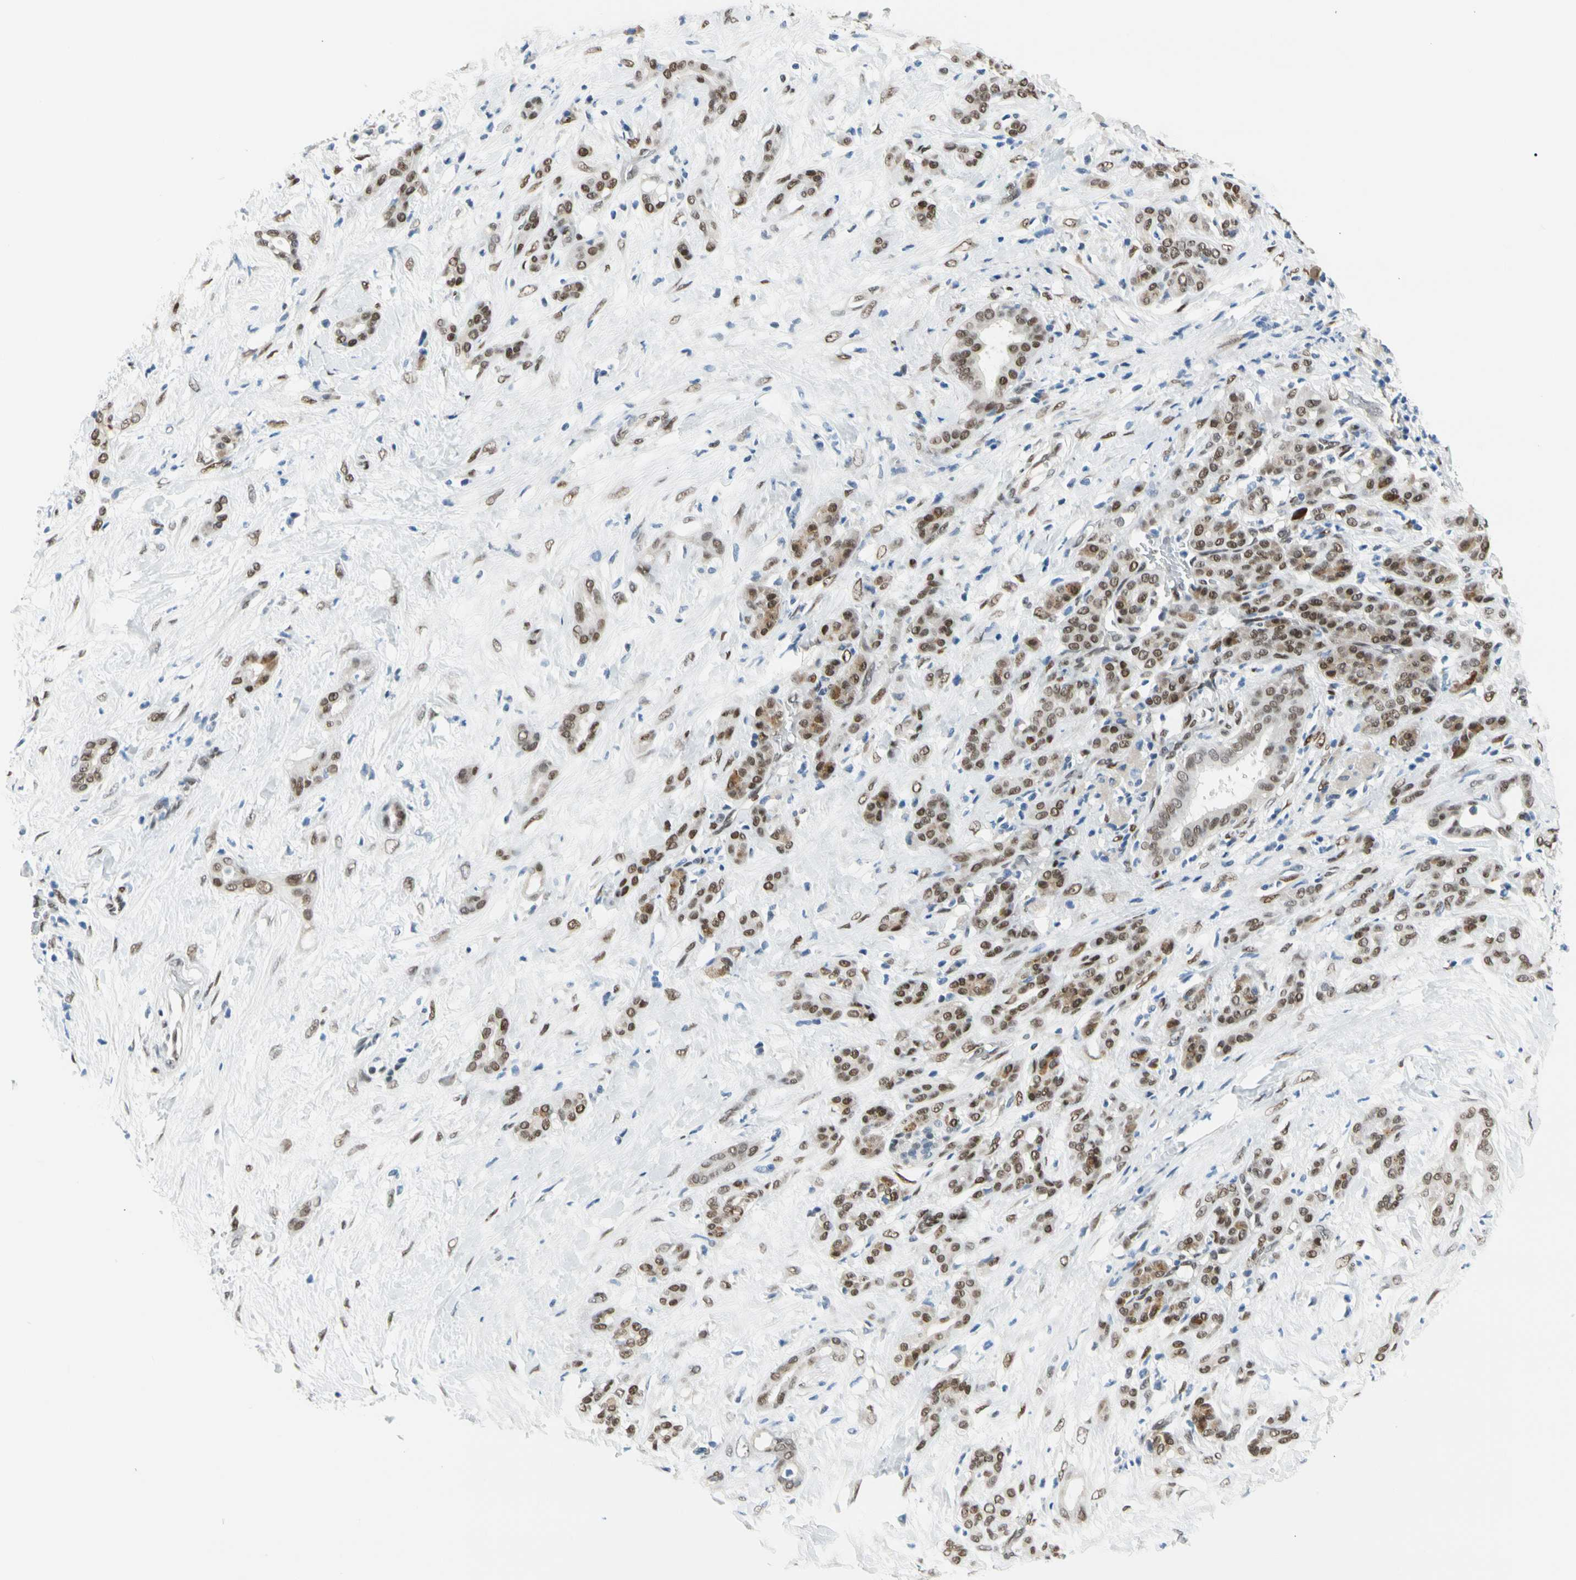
{"staining": {"intensity": "moderate", "quantity": ">75%", "location": "nuclear"}, "tissue": "pancreatic cancer", "cell_type": "Tumor cells", "image_type": "cancer", "snomed": [{"axis": "morphology", "description": "Adenocarcinoma, NOS"}, {"axis": "topography", "description": "Pancreas"}], "caption": "Moderate nuclear protein positivity is appreciated in approximately >75% of tumor cells in adenocarcinoma (pancreatic).", "gene": "NFIA", "patient": {"sex": "male", "age": 41}}